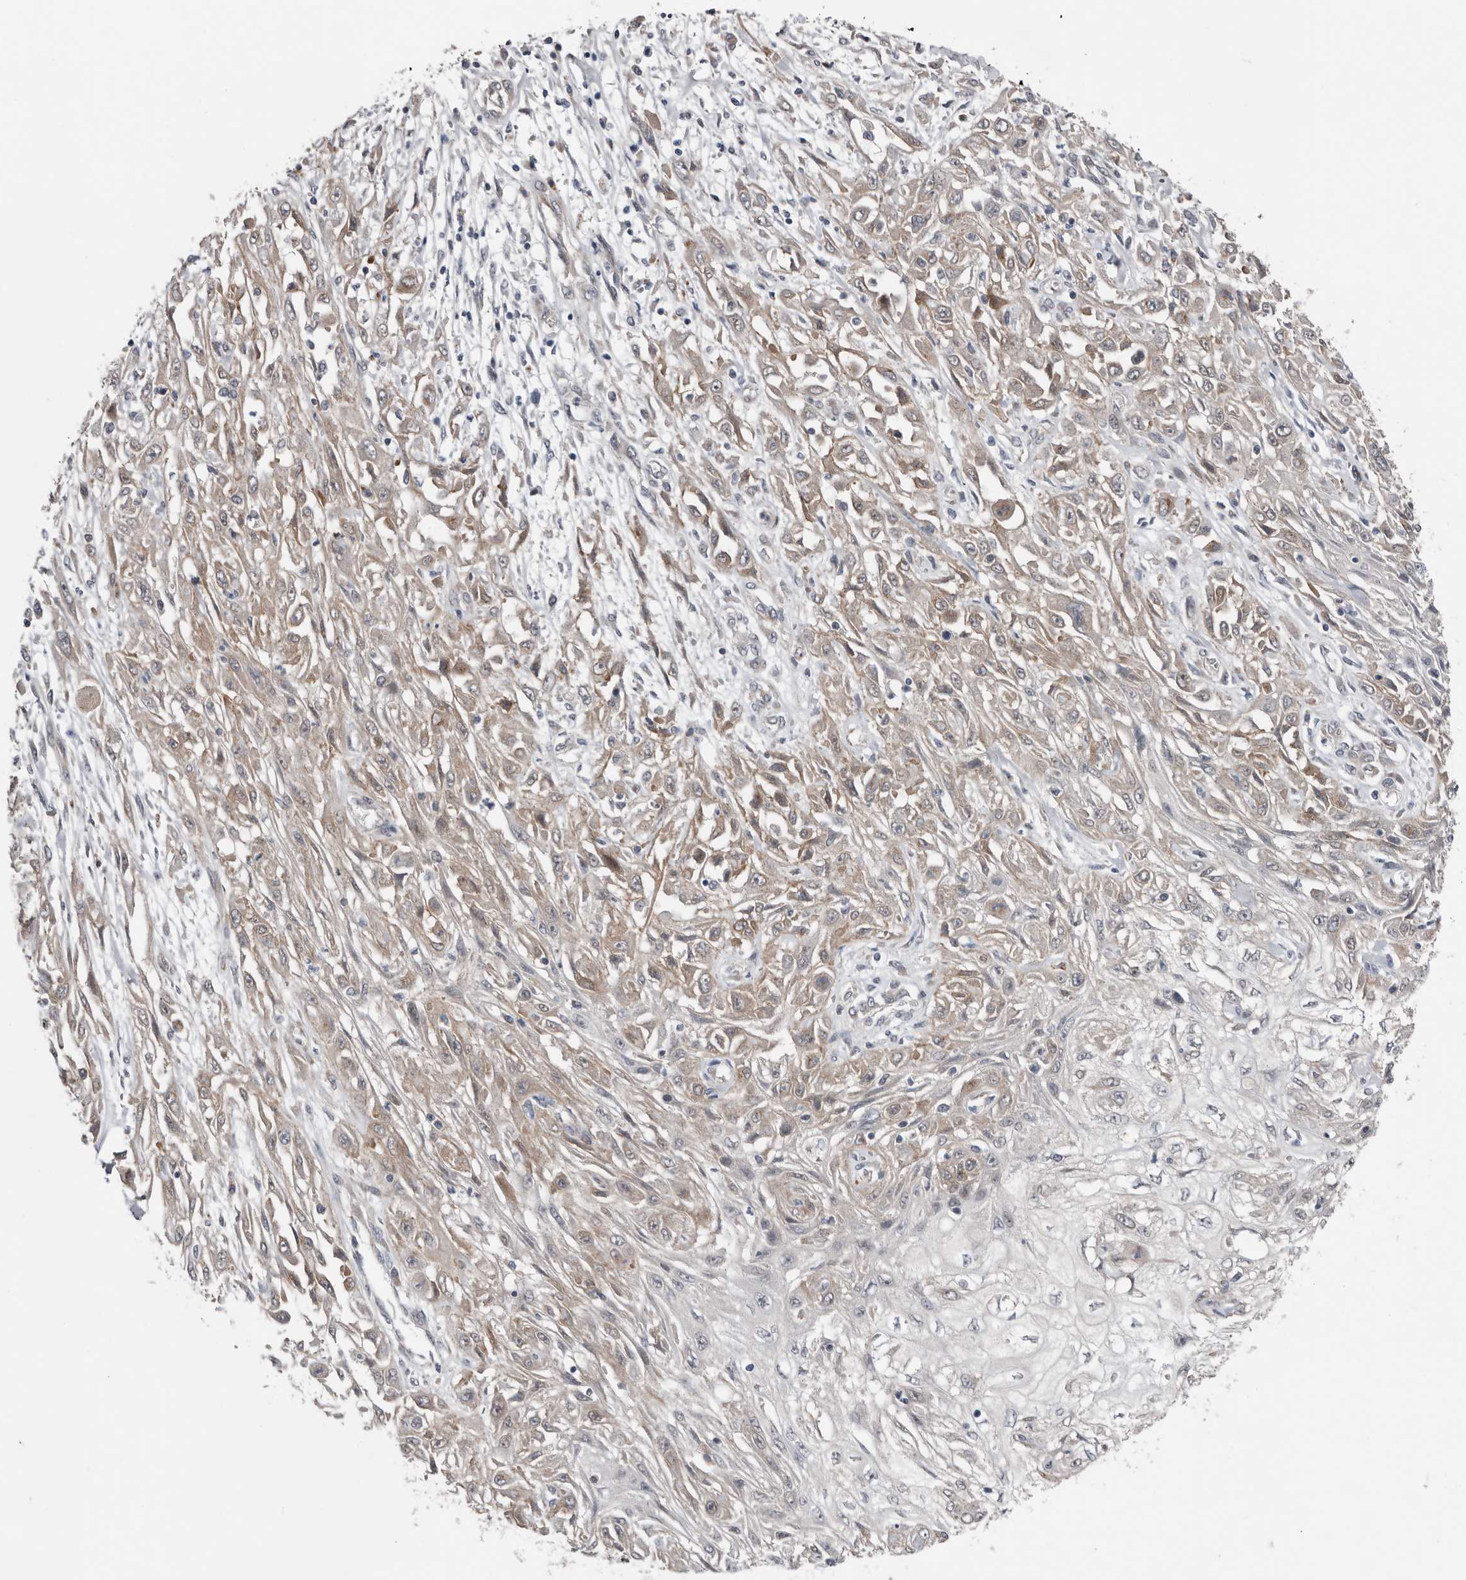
{"staining": {"intensity": "weak", "quantity": "25%-75%", "location": "cytoplasmic/membranous"}, "tissue": "skin cancer", "cell_type": "Tumor cells", "image_type": "cancer", "snomed": [{"axis": "morphology", "description": "Squamous cell carcinoma, NOS"}, {"axis": "morphology", "description": "Squamous cell carcinoma, metastatic, NOS"}, {"axis": "topography", "description": "Skin"}, {"axis": "topography", "description": "Lymph node"}], "caption": "Weak cytoplasmic/membranous protein positivity is appreciated in about 25%-75% of tumor cells in skin cancer. (DAB IHC, brown staining for protein, blue staining for nuclei).", "gene": "RANBP17", "patient": {"sex": "male", "age": 75}}